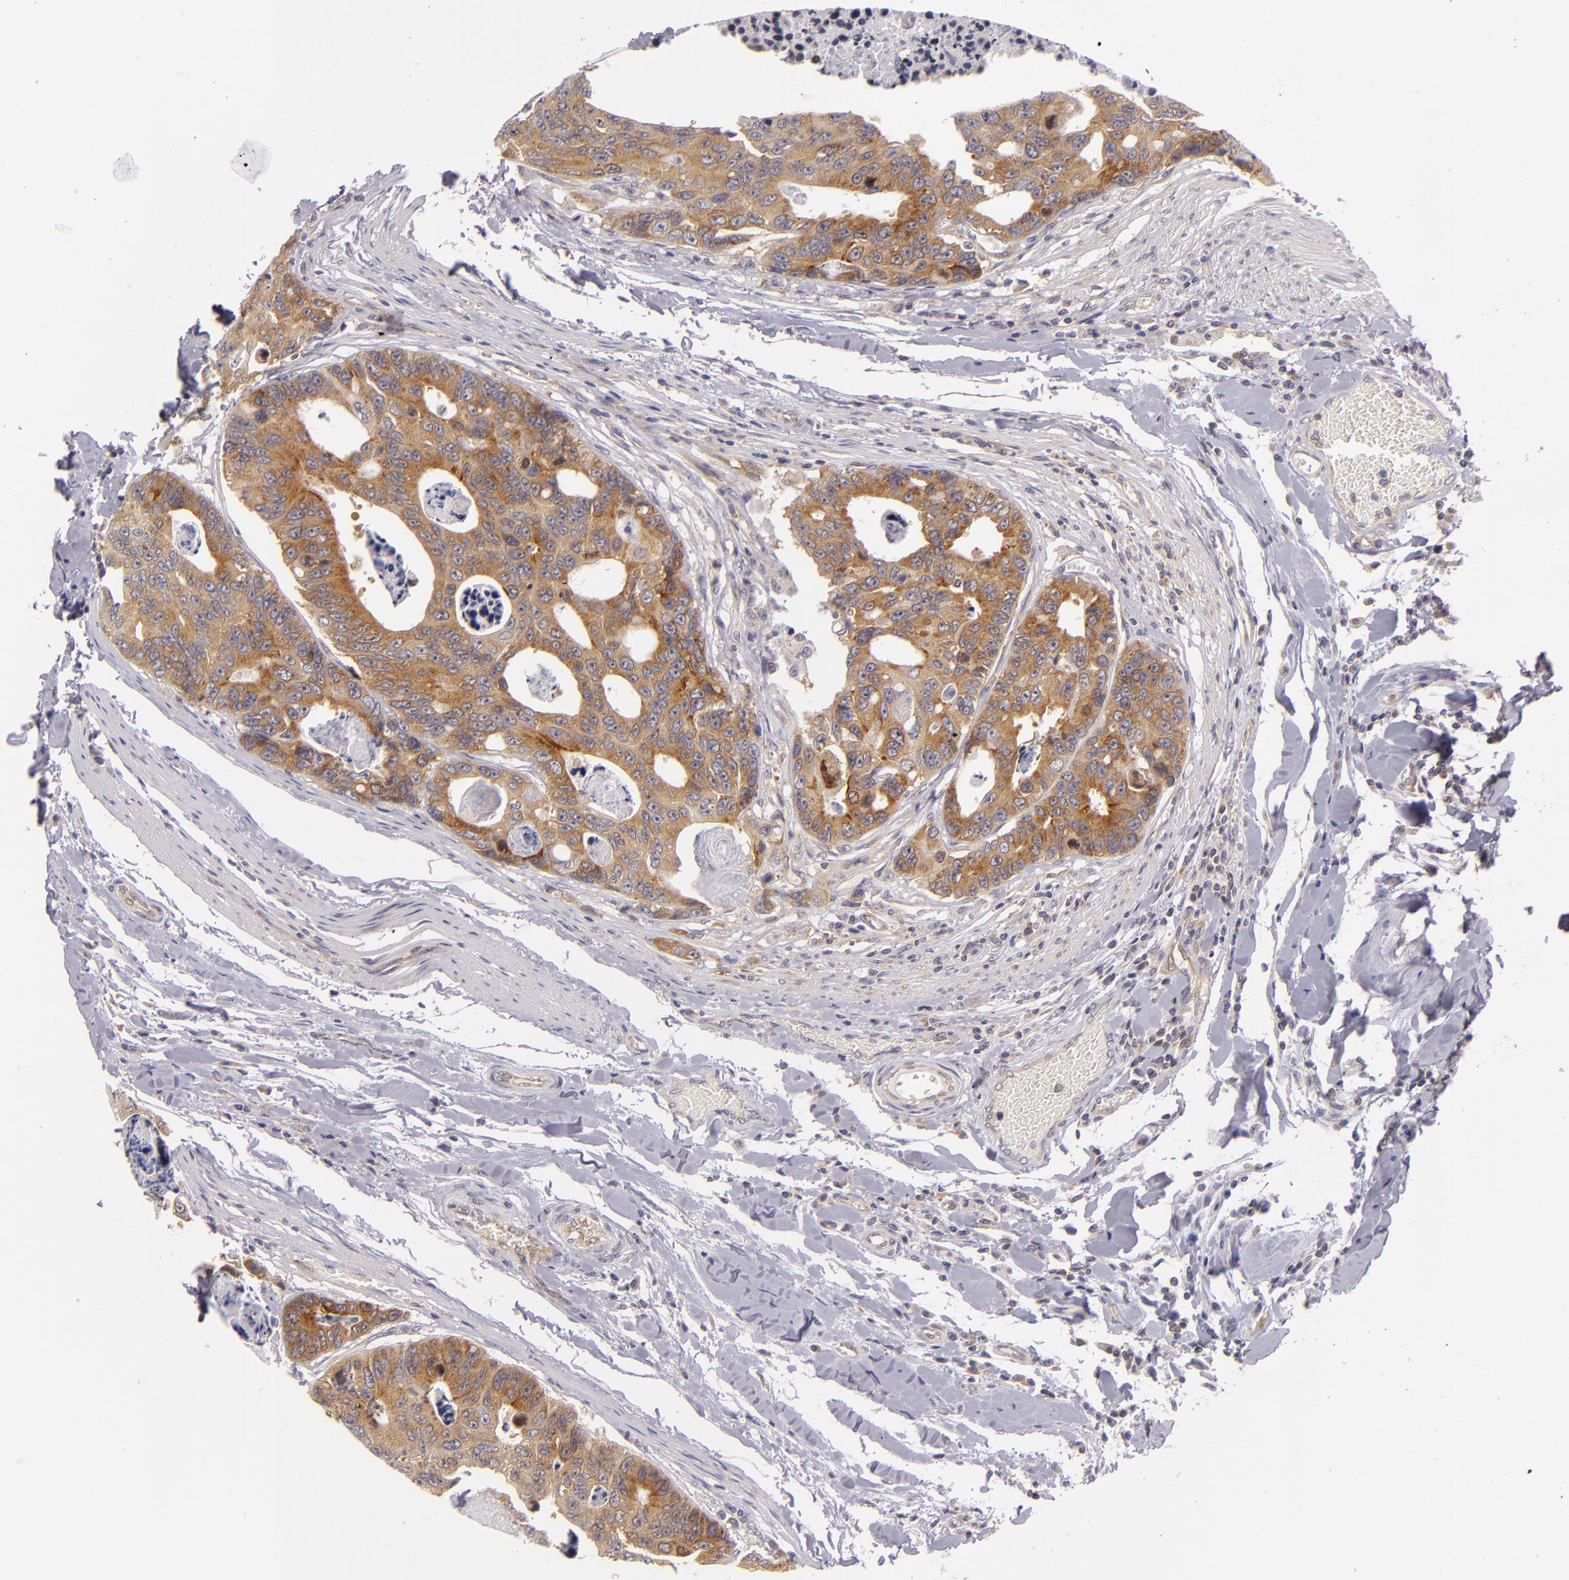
{"staining": {"intensity": "moderate", "quantity": "25%-75%", "location": "cytoplasmic/membranous"}, "tissue": "colorectal cancer", "cell_type": "Tumor cells", "image_type": "cancer", "snomed": [{"axis": "morphology", "description": "Adenocarcinoma, NOS"}, {"axis": "topography", "description": "Colon"}], "caption": "Tumor cells demonstrate moderate cytoplasmic/membranous staining in approximately 25%-75% of cells in colorectal cancer (adenocarcinoma).", "gene": "UPF3B", "patient": {"sex": "female", "age": 86}}